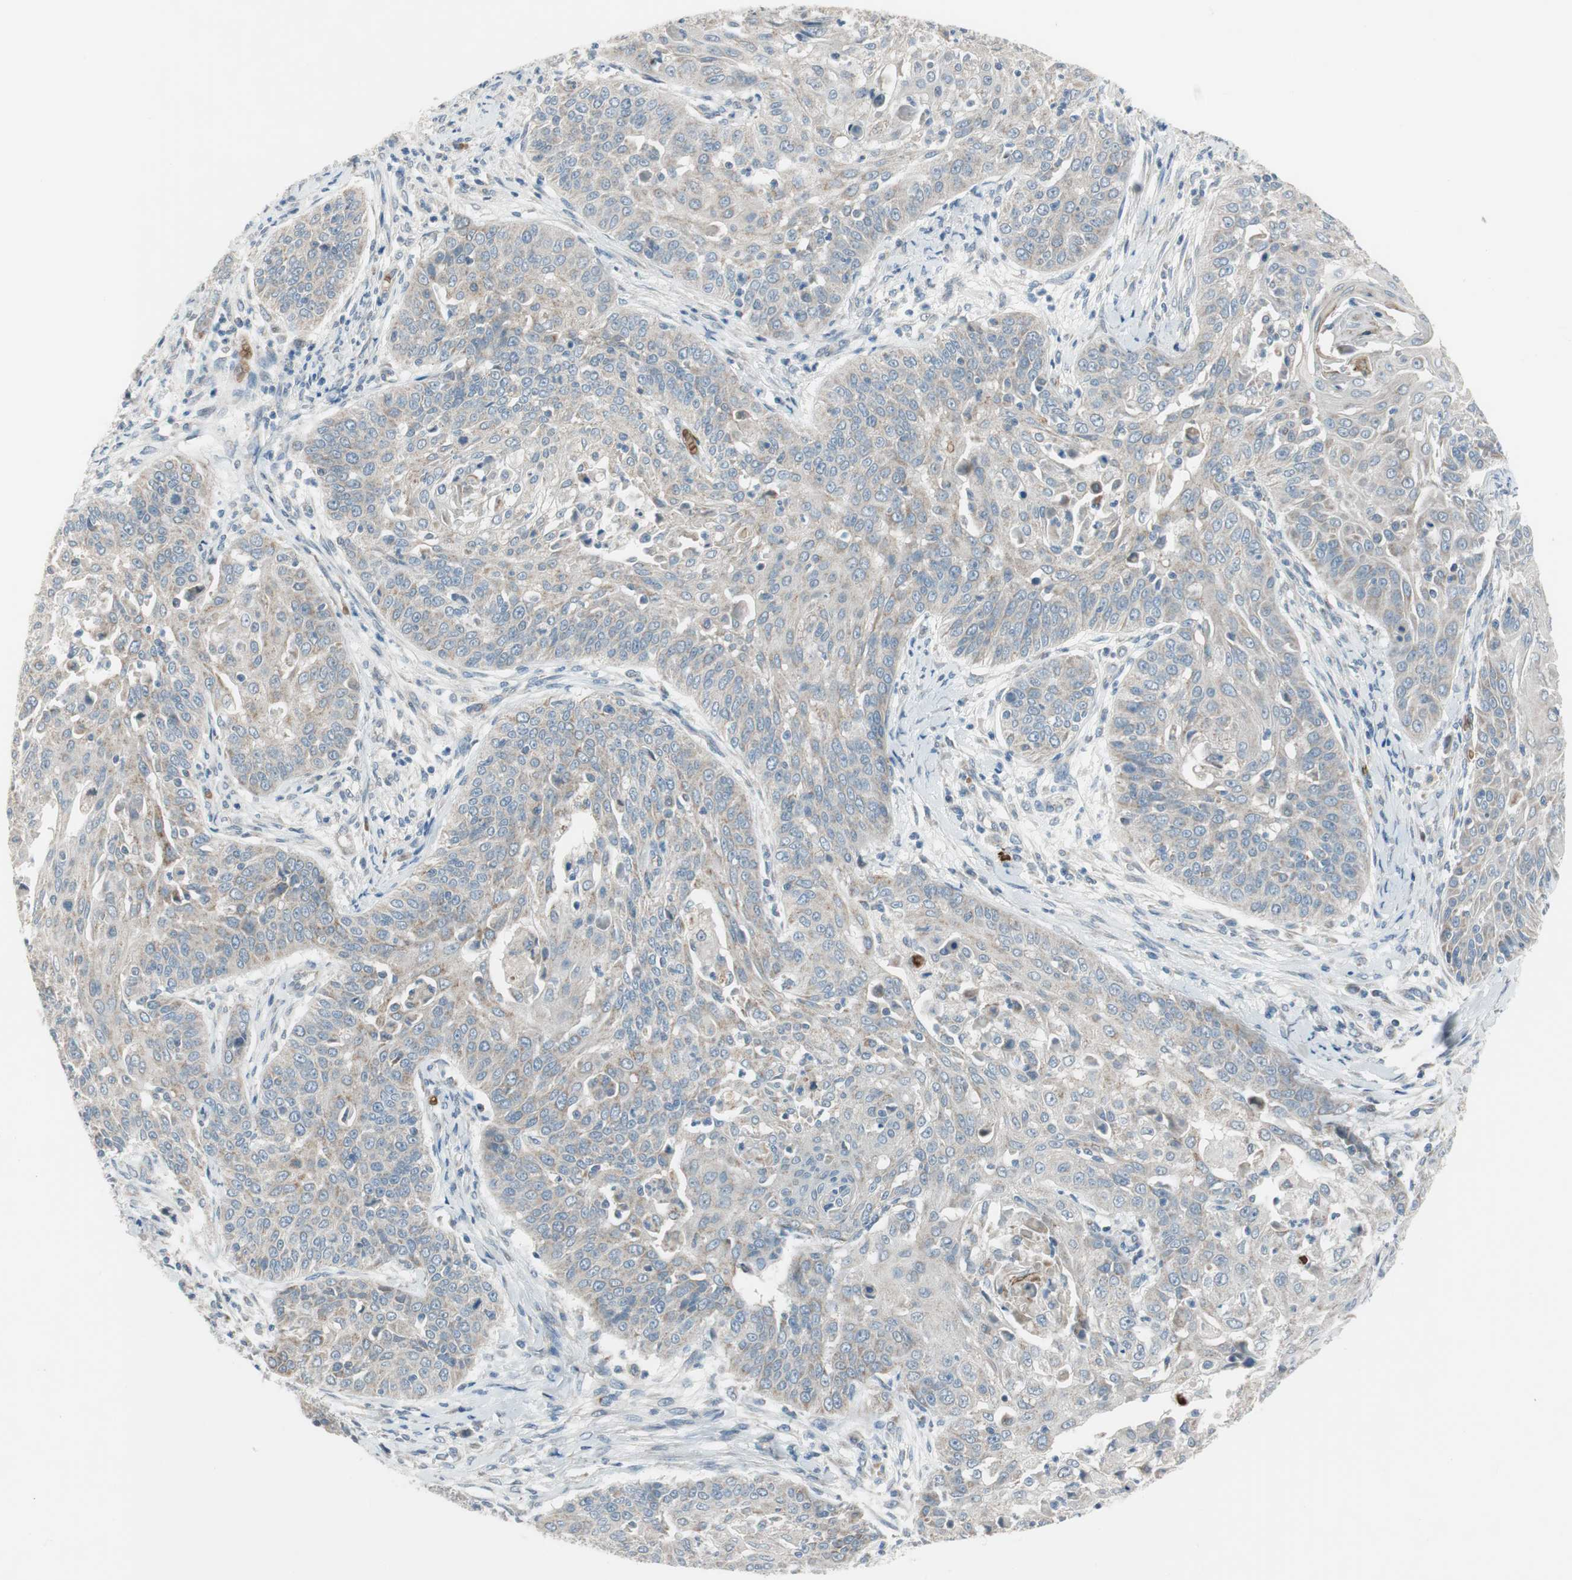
{"staining": {"intensity": "weak", "quantity": "<25%", "location": "cytoplasmic/membranous"}, "tissue": "cervical cancer", "cell_type": "Tumor cells", "image_type": "cancer", "snomed": [{"axis": "morphology", "description": "Squamous cell carcinoma, NOS"}, {"axis": "topography", "description": "Cervix"}], "caption": "High power microscopy image of an immunohistochemistry image of cervical squamous cell carcinoma, revealing no significant expression in tumor cells.", "gene": "GYPC", "patient": {"sex": "female", "age": 64}}